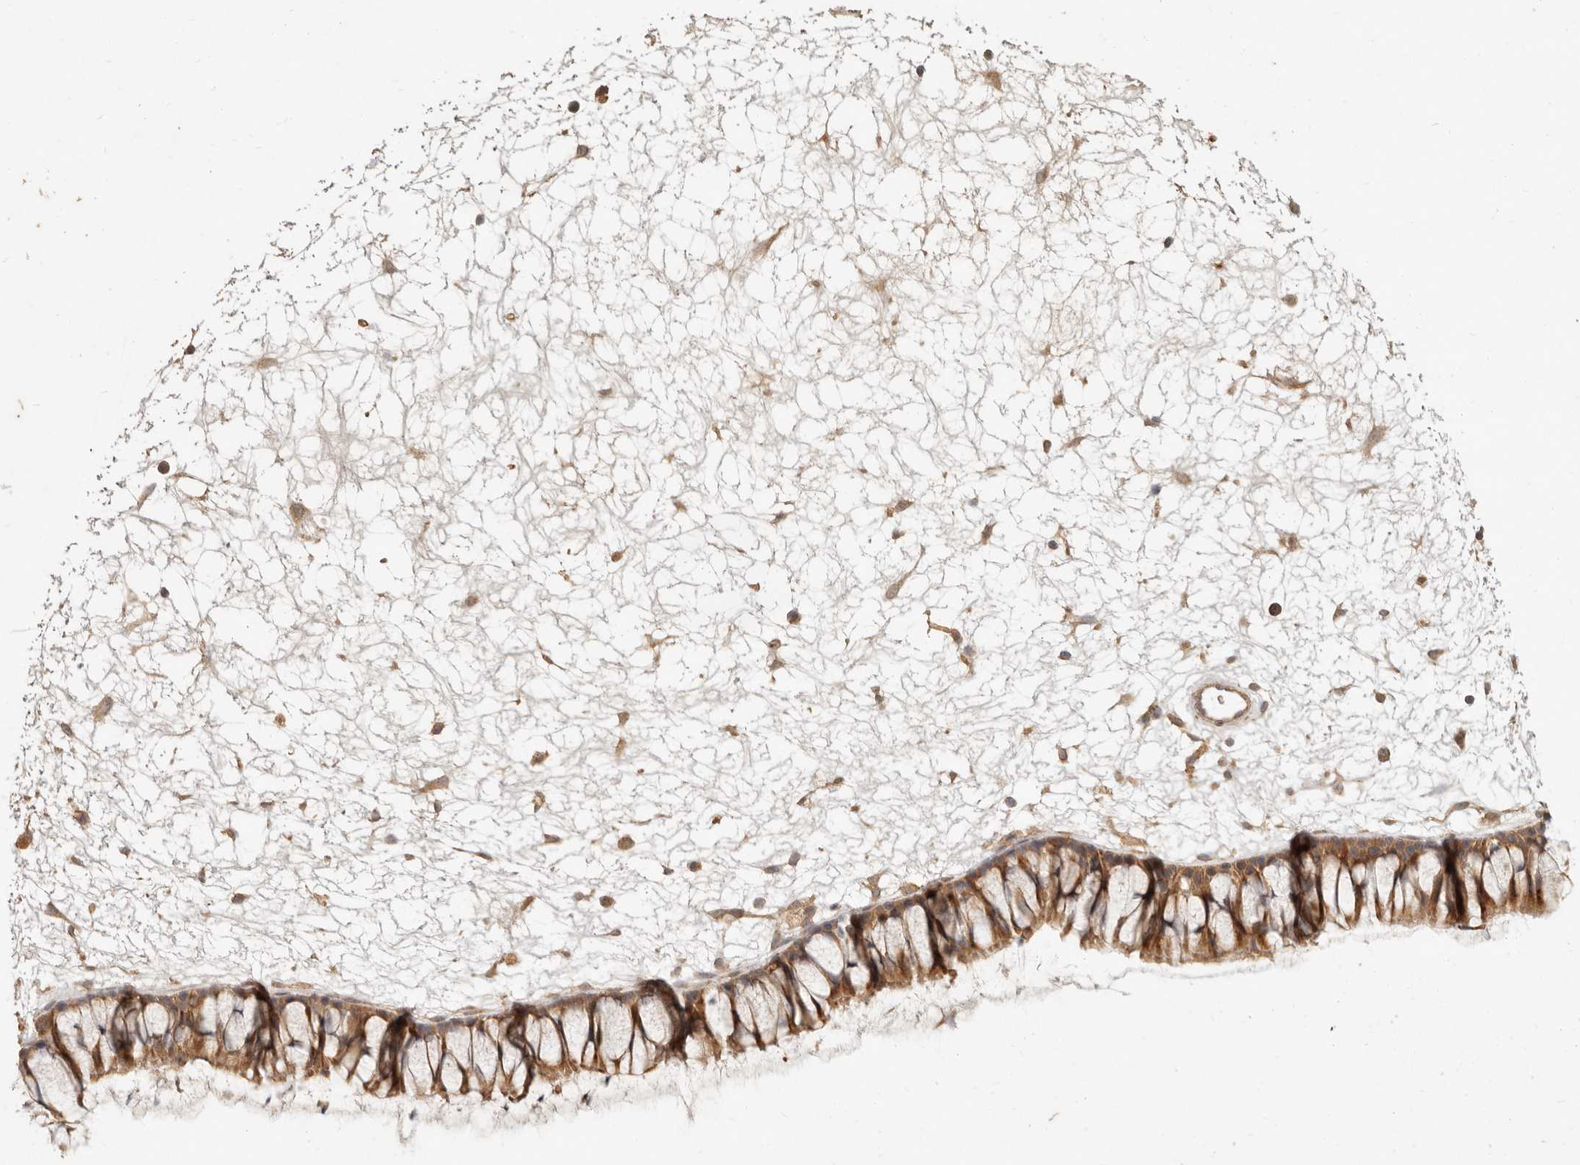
{"staining": {"intensity": "moderate", "quantity": ">75%", "location": "cytoplasmic/membranous"}, "tissue": "nasopharynx", "cell_type": "Respiratory epithelial cells", "image_type": "normal", "snomed": [{"axis": "morphology", "description": "Normal tissue, NOS"}, {"axis": "topography", "description": "Nasopharynx"}], "caption": "Immunohistochemical staining of benign human nasopharynx exhibits medium levels of moderate cytoplasmic/membranous expression in approximately >75% of respiratory epithelial cells. (brown staining indicates protein expression, while blue staining denotes nuclei).", "gene": "VIPR1", "patient": {"sex": "male", "age": 64}}